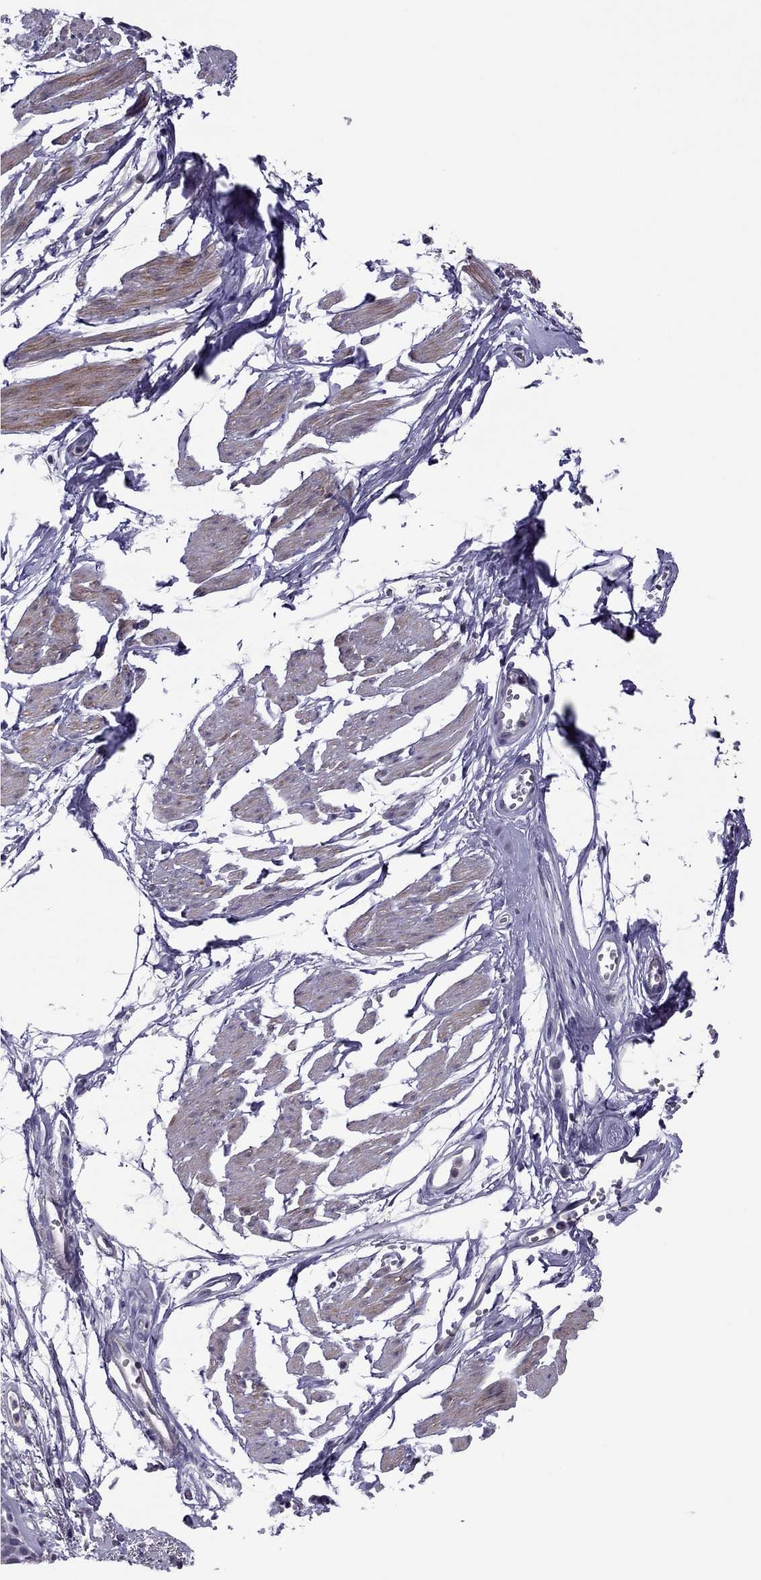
{"staining": {"intensity": "negative", "quantity": "none", "location": "none"}, "tissue": "soft tissue", "cell_type": "Fibroblasts", "image_type": "normal", "snomed": [{"axis": "morphology", "description": "Normal tissue, NOS"}, {"axis": "morphology", "description": "Squamous cell carcinoma, NOS"}, {"axis": "topography", "description": "Cartilage tissue"}, {"axis": "topography", "description": "Lung"}], "caption": "Fibroblasts are negative for brown protein staining in normal soft tissue. (Immunohistochemistry, brightfield microscopy, high magnification).", "gene": "SLC16A8", "patient": {"sex": "male", "age": 66}}